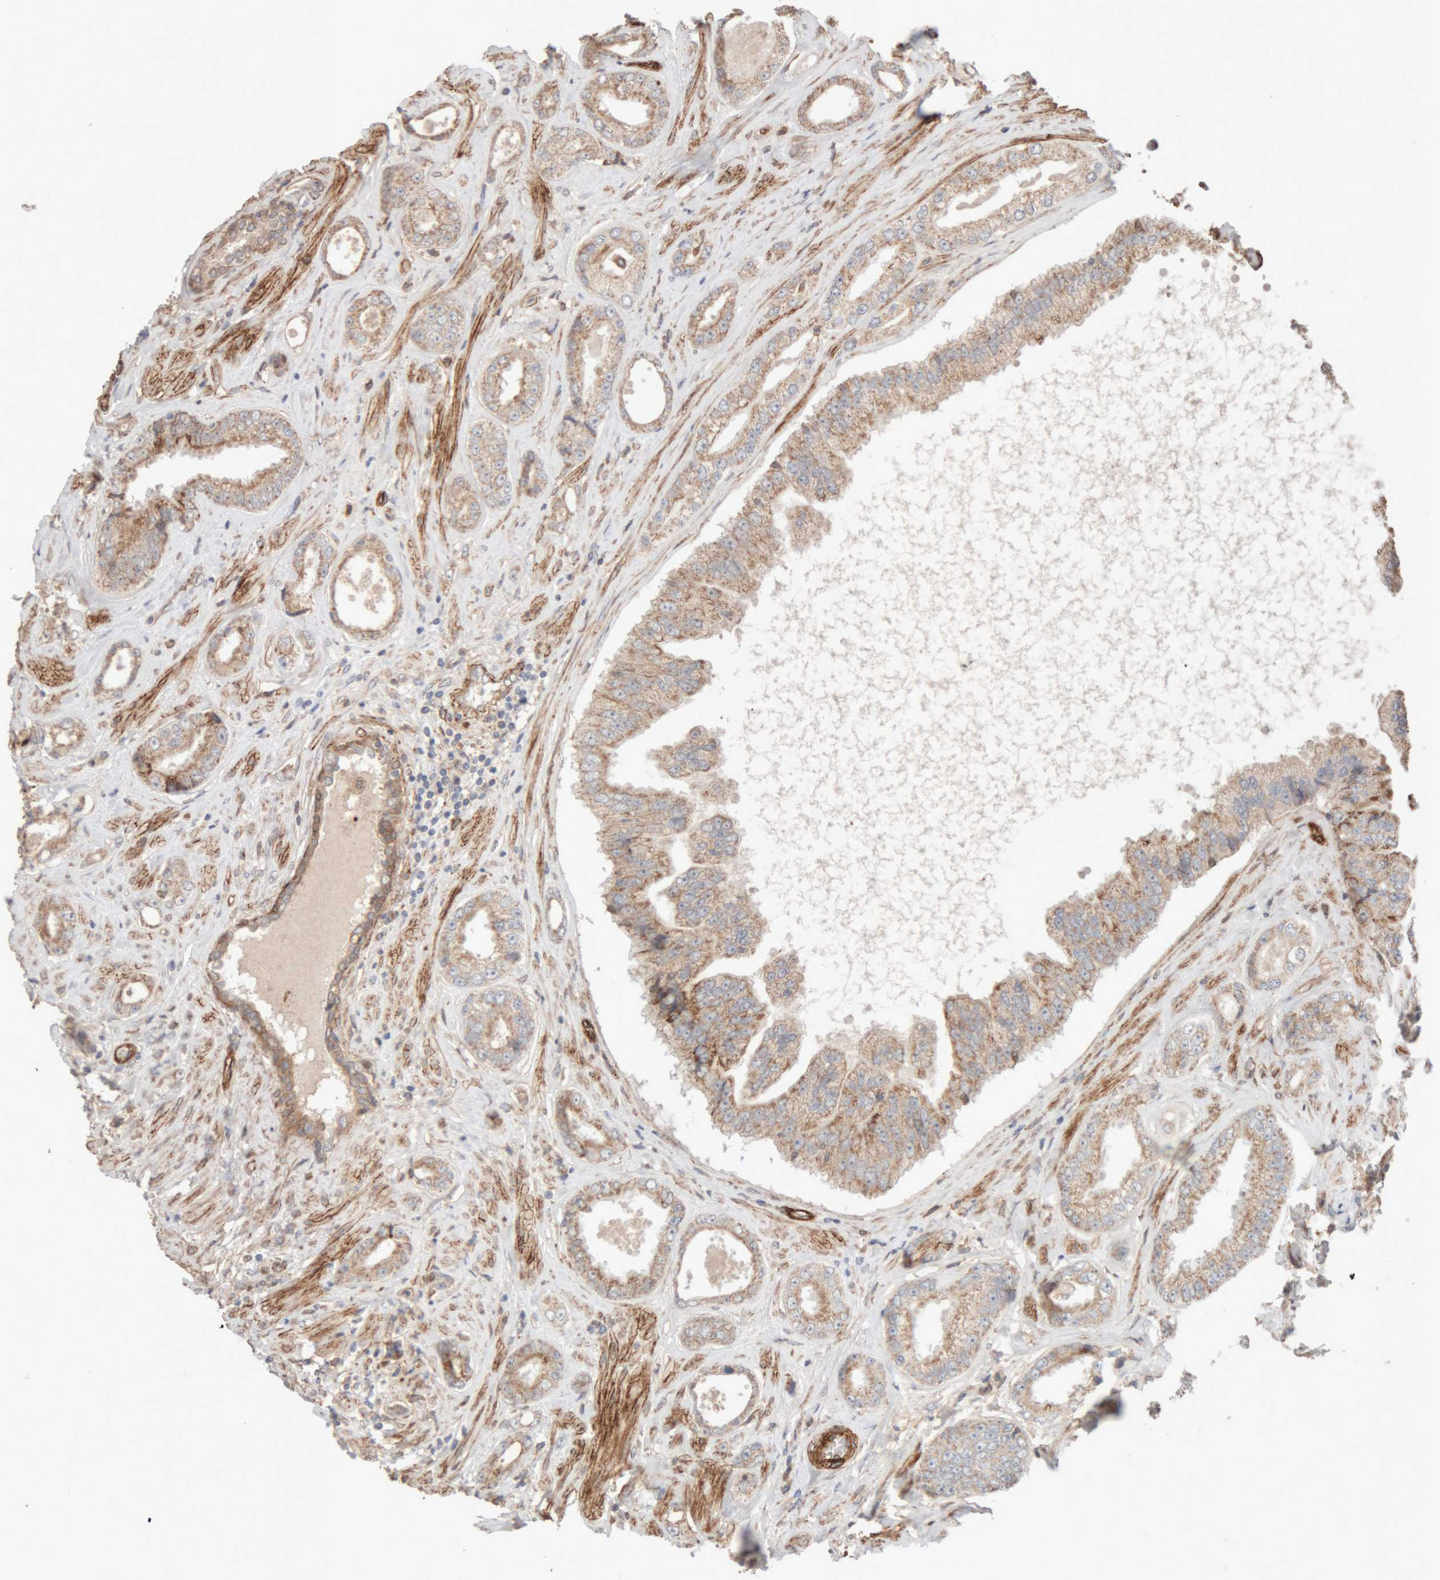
{"staining": {"intensity": "weak", "quantity": ">75%", "location": "cytoplasmic/membranous"}, "tissue": "prostate cancer", "cell_type": "Tumor cells", "image_type": "cancer", "snomed": [{"axis": "morphology", "description": "Adenocarcinoma, High grade"}, {"axis": "topography", "description": "Prostate"}], "caption": "Immunohistochemical staining of prostate cancer (adenocarcinoma (high-grade)) reveals low levels of weak cytoplasmic/membranous protein staining in approximately >75% of tumor cells. (DAB (3,3'-diaminobenzidine) IHC, brown staining for protein, blue staining for nuclei).", "gene": "RAB32", "patient": {"sex": "male", "age": 61}}